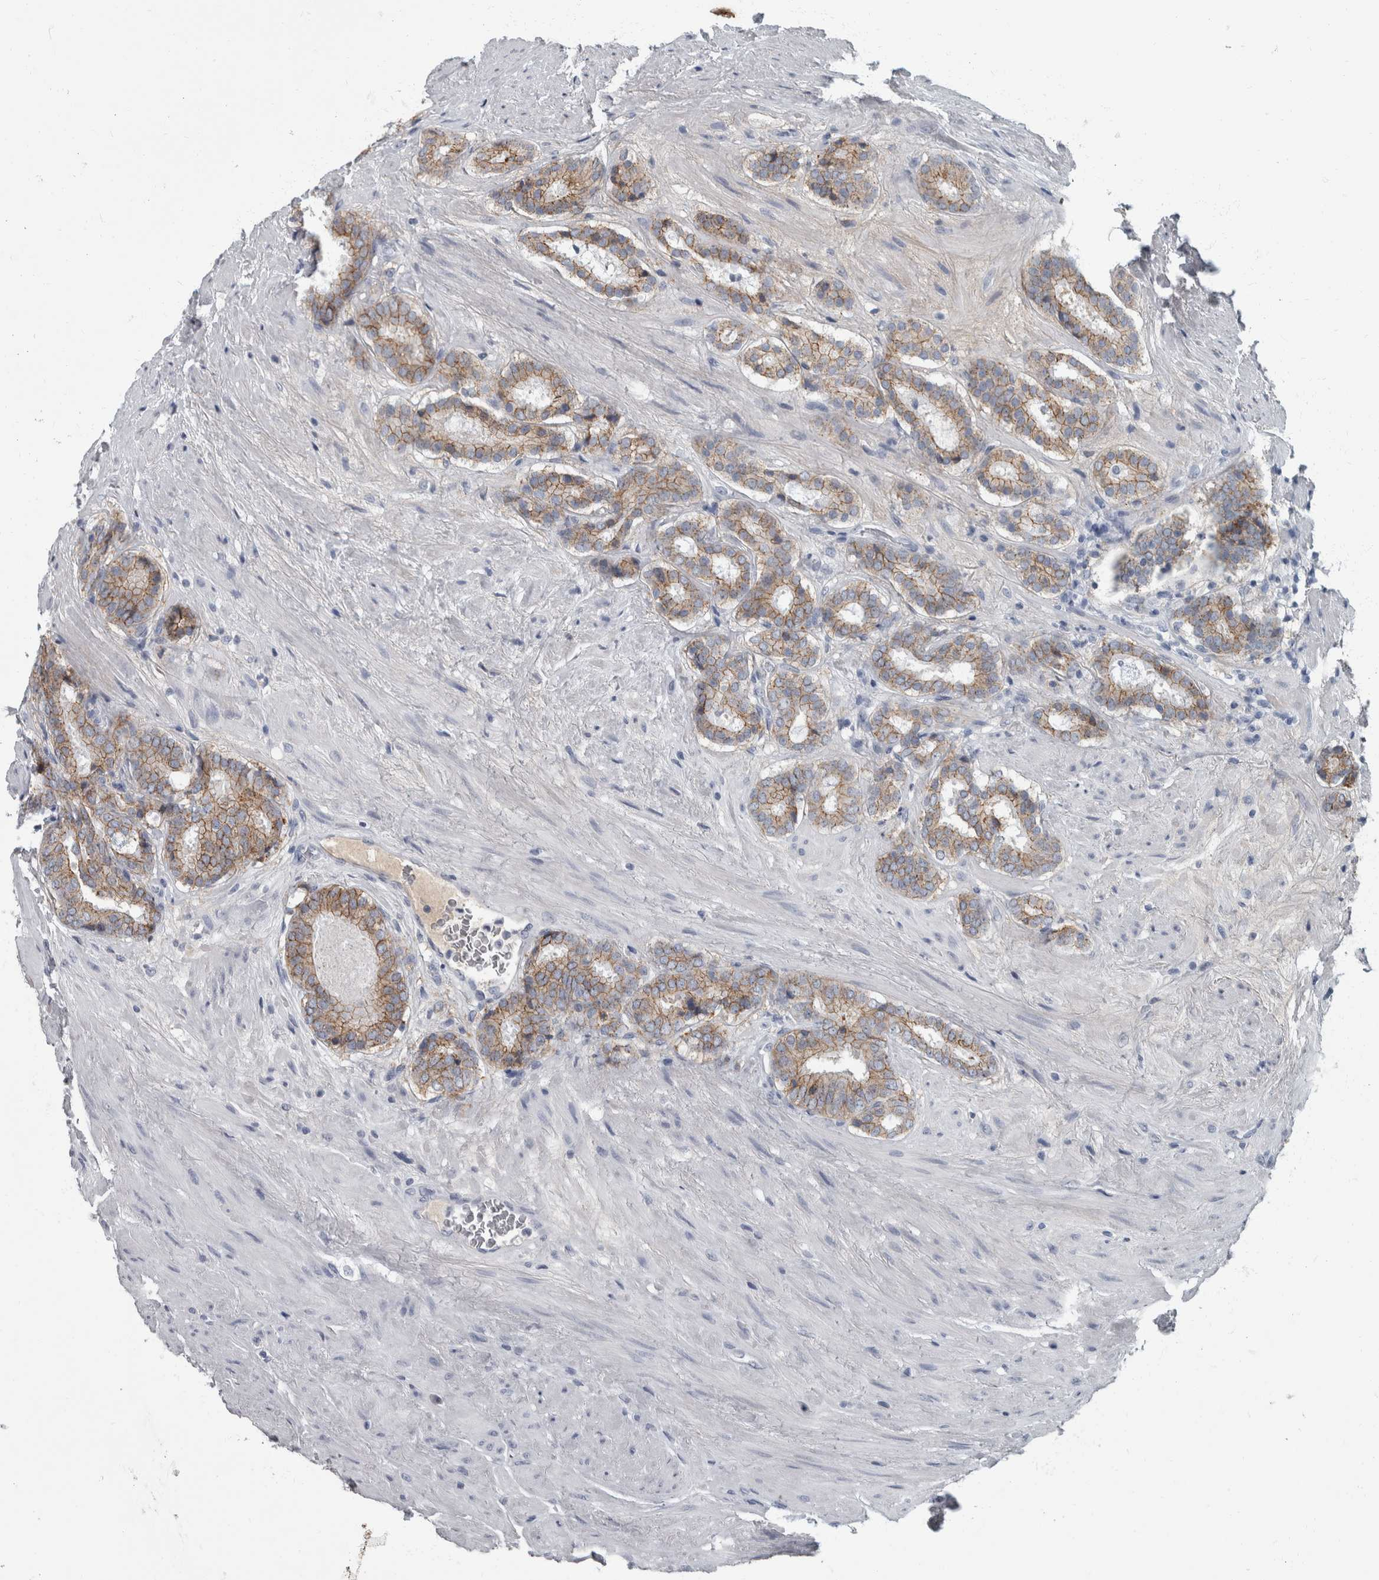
{"staining": {"intensity": "moderate", "quantity": ">75%", "location": "cytoplasmic/membranous"}, "tissue": "prostate cancer", "cell_type": "Tumor cells", "image_type": "cancer", "snomed": [{"axis": "morphology", "description": "Adenocarcinoma, Low grade"}, {"axis": "topography", "description": "Prostate"}], "caption": "Human prostate cancer (adenocarcinoma (low-grade)) stained with a protein marker exhibits moderate staining in tumor cells.", "gene": "DSG2", "patient": {"sex": "male", "age": 69}}